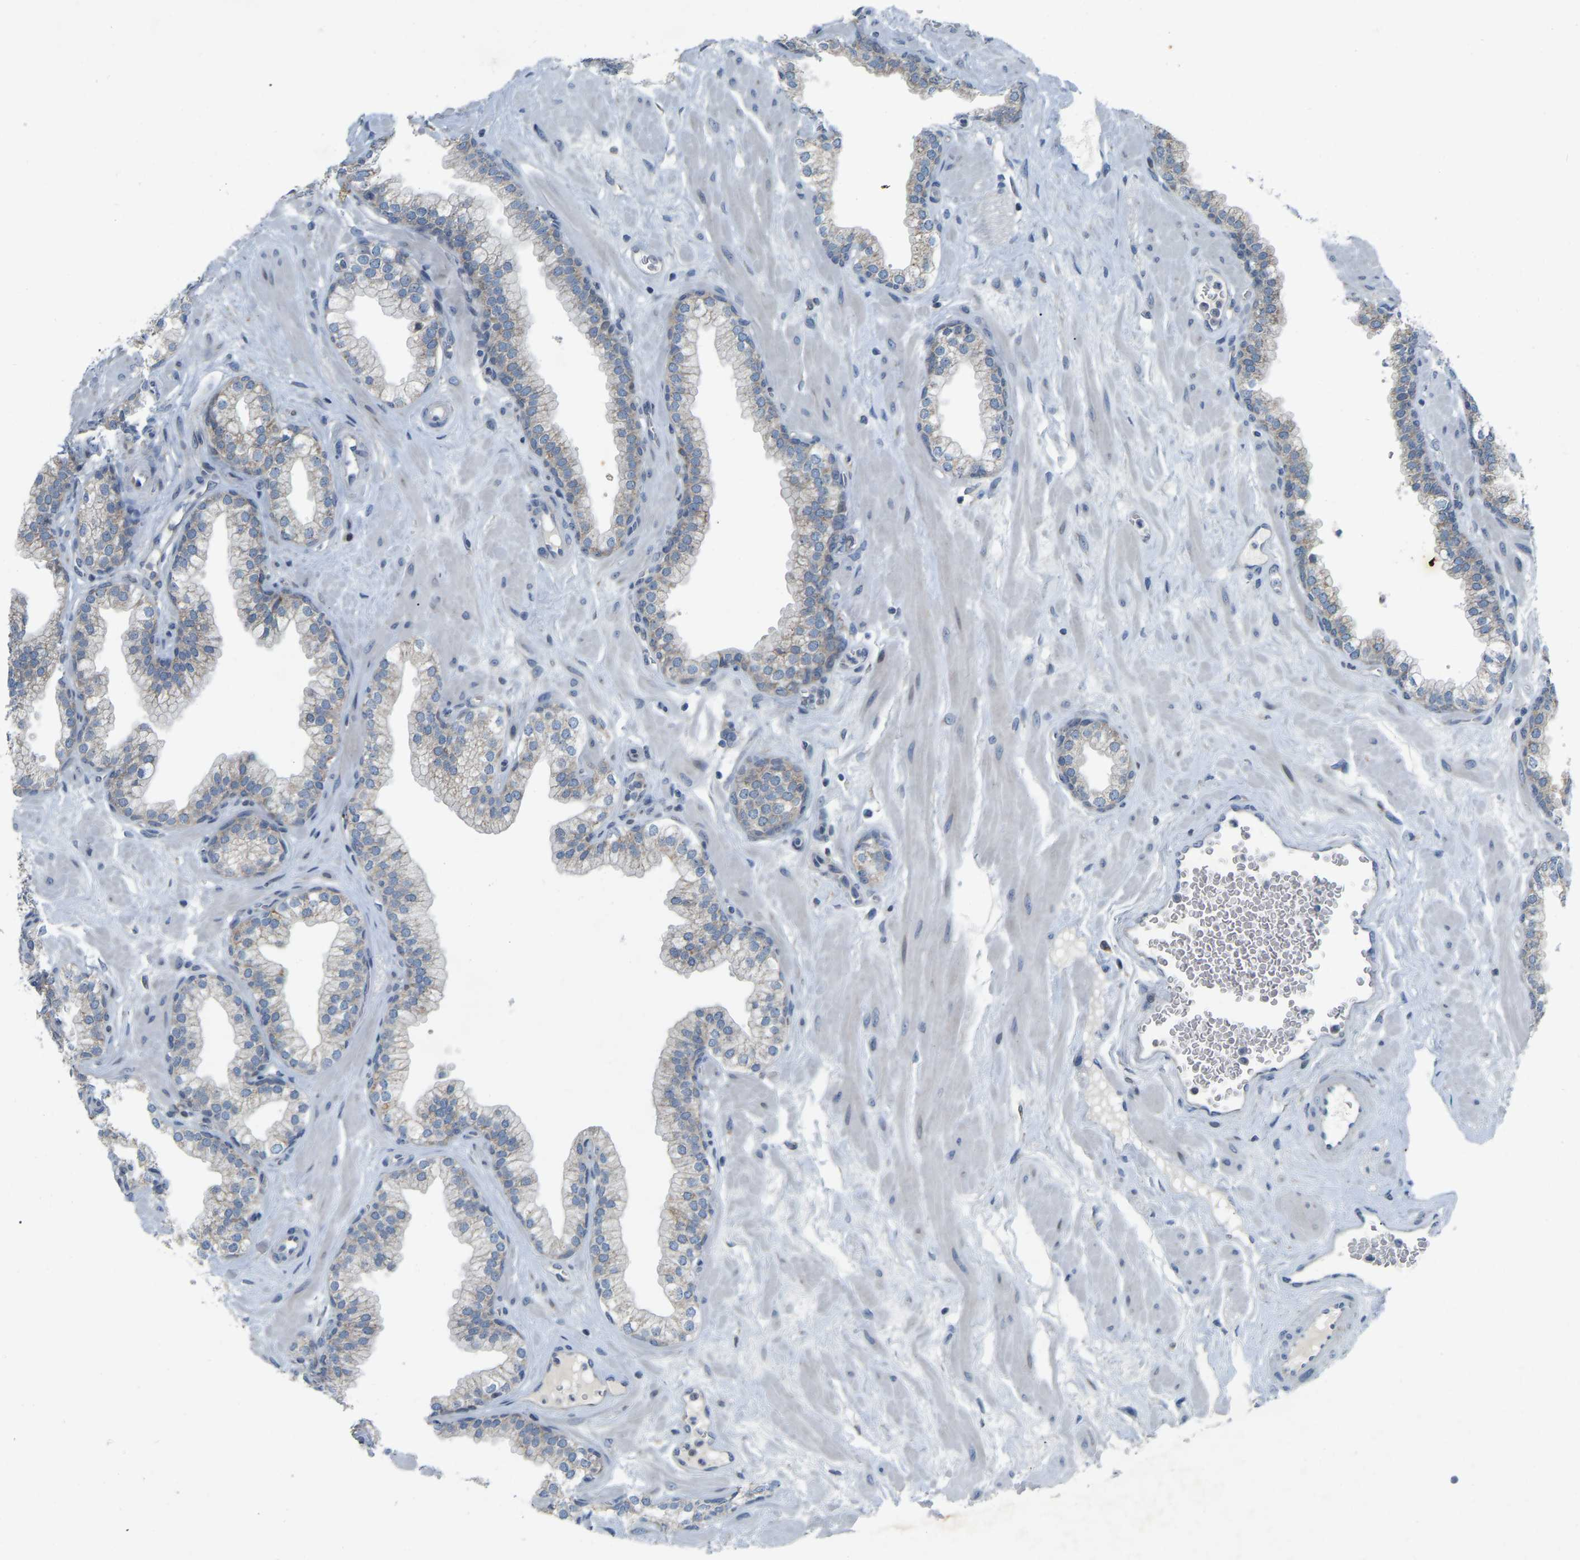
{"staining": {"intensity": "weak", "quantity": "<25%", "location": "cytoplasmic/membranous"}, "tissue": "prostate", "cell_type": "Glandular cells", "image_type": "normal", "snomed": [{"axis": "morphology", "description": "Normal tissue, NOS"}, {"axis": "morphology", "description": "Urothelial carcinoma, Low grade"}, {"axis": "topography", "description": "Urinary bladder"}, {"axis": "topography", "description": "Prostate"}], "caption": "This is a micrograph of IHC staining of benign prostate, which shows no expression in glandular cells. (Stains: DAB (3,3'-diaminobenzidine) IHC with hematoxylin counter stain, Microscopy: brightfield microscopy at high magnification).", "gene": "ENSG00000283765", "patient": {"sex": "male", "age": 60}}